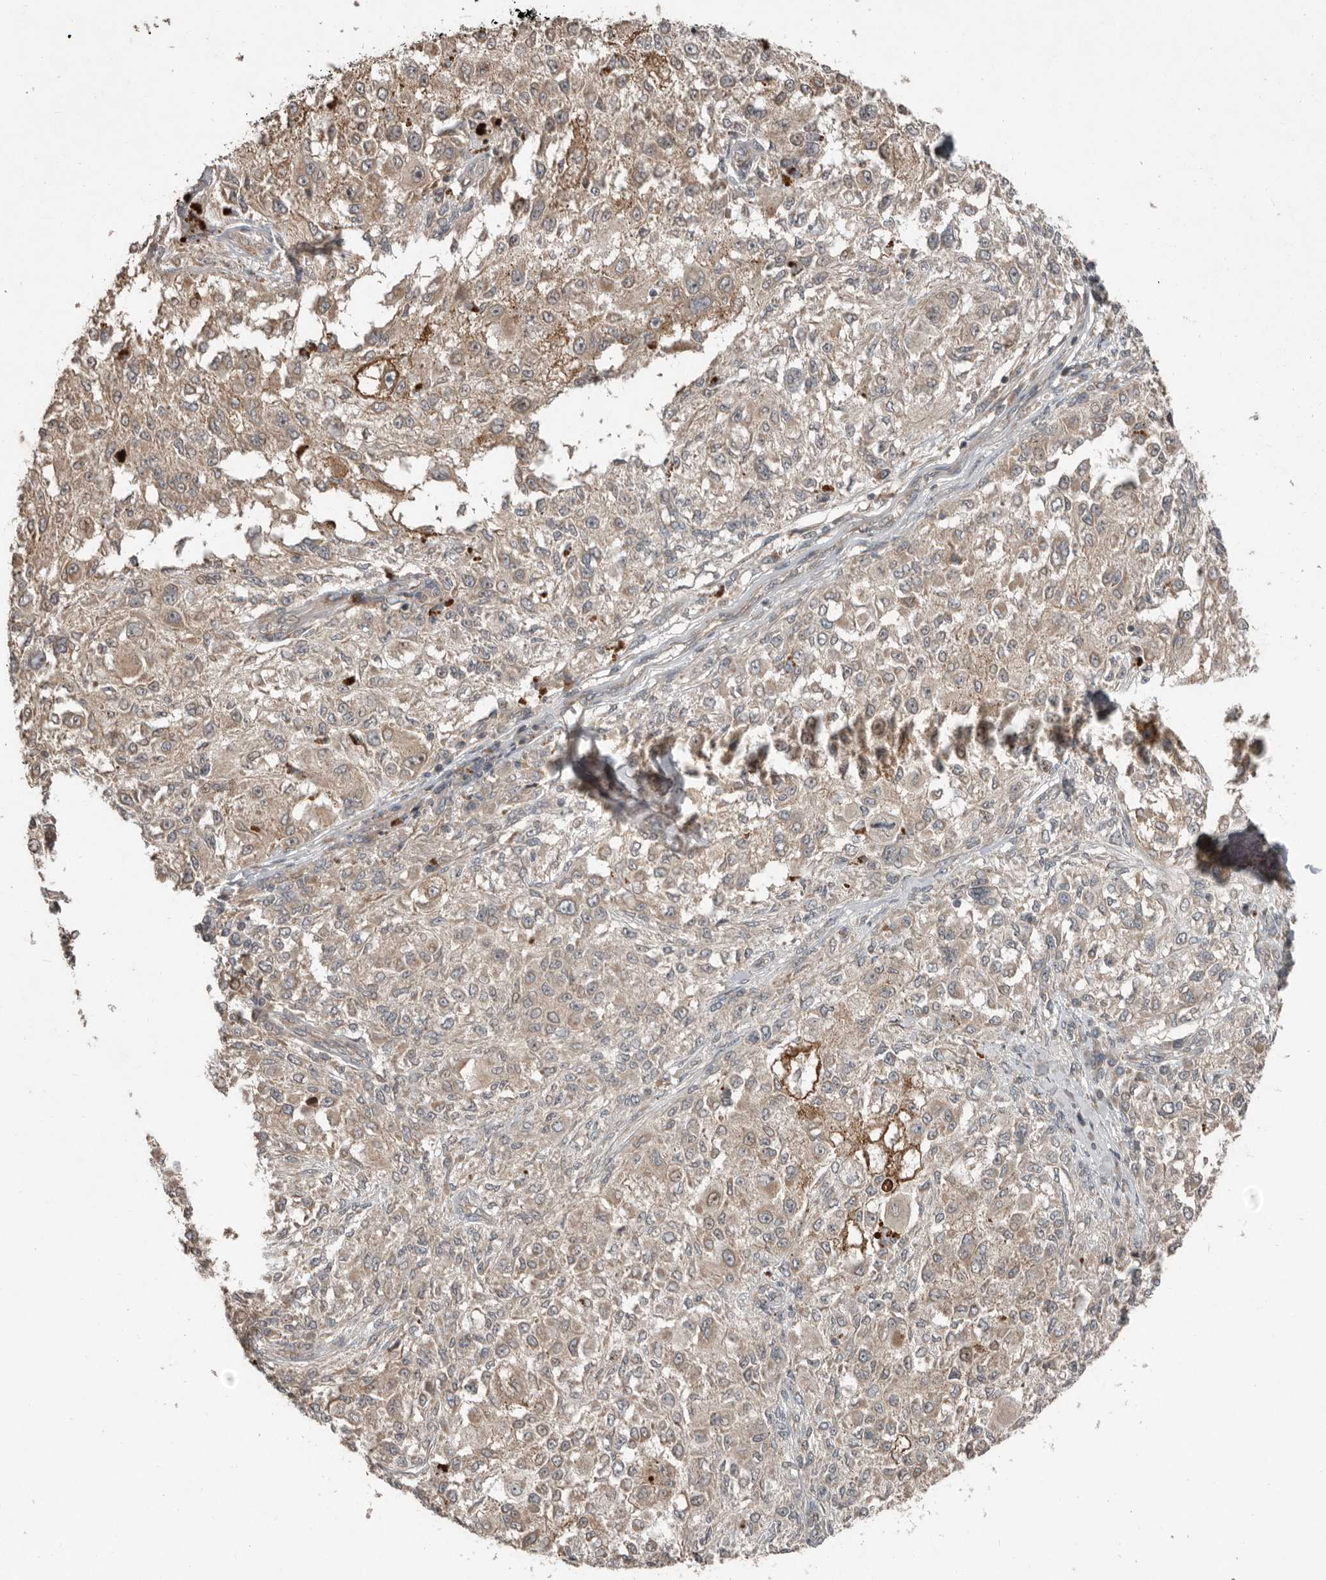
{"staining": {"intensity": "weak", "quantity": "25%-75%", "location": "cytoplasmic/membranous"}, "tissue": "melanoma", "cell_type": "Tumor cells", "image_type": "cancer", "snomed": [{"axis": "morphology", "description": "Necrosis, NOS"}, {"axis": "morphology", "description": "Malignant melanoma, NOS"}, {"axis": "topography", "description": "Skin"}], "caption": "A high-resolution micrograph shows immunohistochemistry staining of malignant melanoma, which exhibits weak cytoplasmic/membranous expression in about 25%-75% of tumor cells.", "gene": "SLC6A7", "patient": {"sex": "female", "age": 87}}